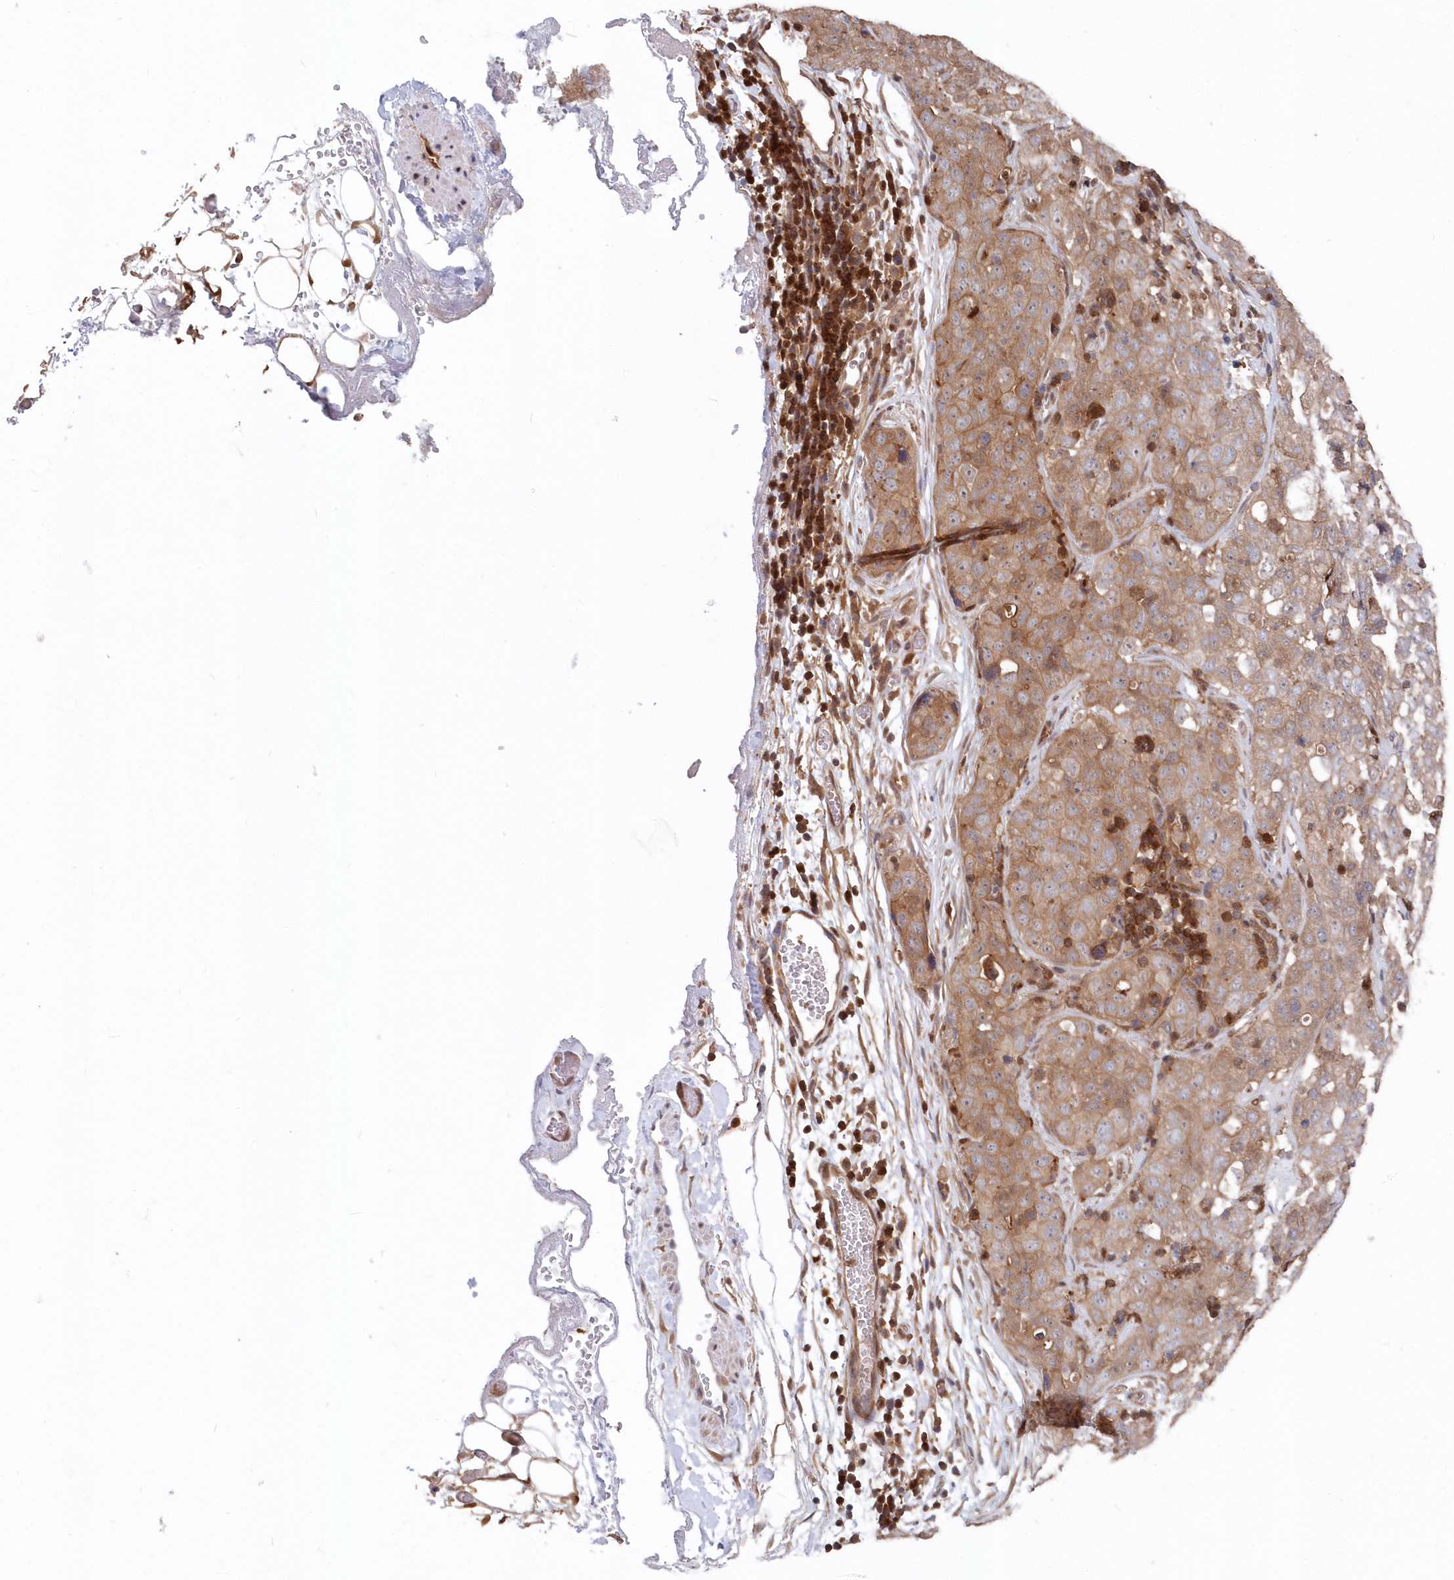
{"staining": {"intensity": "moderate", "quantity": ">75%", "location": "cytoplasmic/membranous"}, "tissue": "stomach cancer", "cell_type": "Tumor cells", "image_type": "cancer", "snomed": [{"axis": "morphology", "description": "Normal tissue, NOS"}, {"axis": "morphology", "description": "Adenocarcinoma, NOS"}, {"axis": "topography", "description": "Lymph node"}, {"axis": "topography", "description": "Stomach"}], "caption": "Moderate cytoplasmic/membranous expression for a protein is appreciated in approximately >75% of tumor cells of adenocarcinoma (stomach) using immunohistochemistry.", "gene": "ABHD14B", "patient": {"sex": "male", "age": 48}}